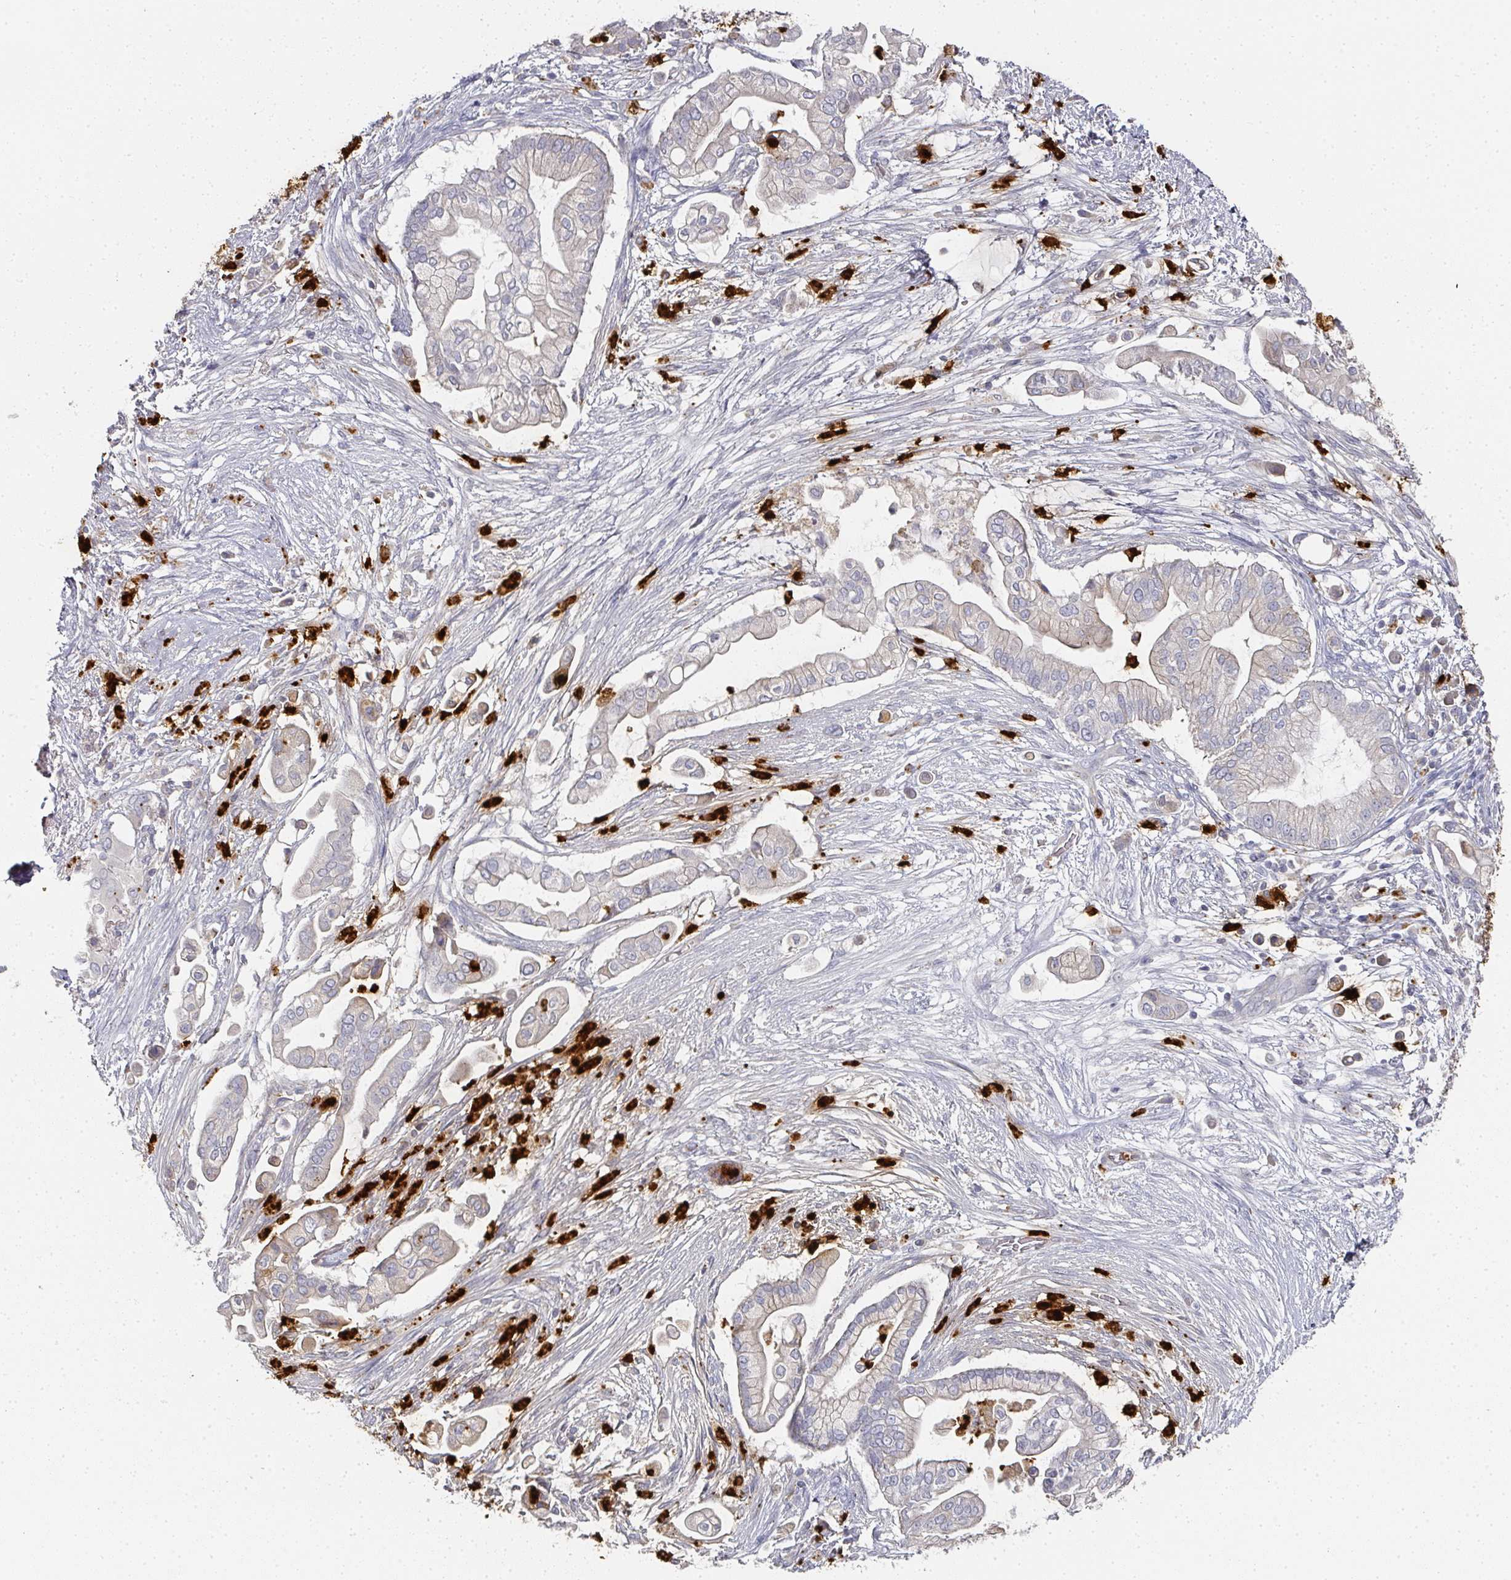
{"staining": {"intensity": "weak", "quantity": "25%-75%", "location": "cytoplasmic/membranous"}, "tissue": "pancreatic cancer", "cell_type": "Tumor cells", "image_type": "cancer", "snomed": [{"axis": "morphology", "description": "Adenocarcinoma, NOS"}, {"axis": "topography", "description": "Pancreas"}], "caption": "Brown immunohistochemical staining in human adenocarcinoma (pancreatic) shows weak cytoplasmic/membranous positivity in about 25%-75% of tumor cells.", "gene": "CAMP", "patient": {"sex": "female", "age": 69}}